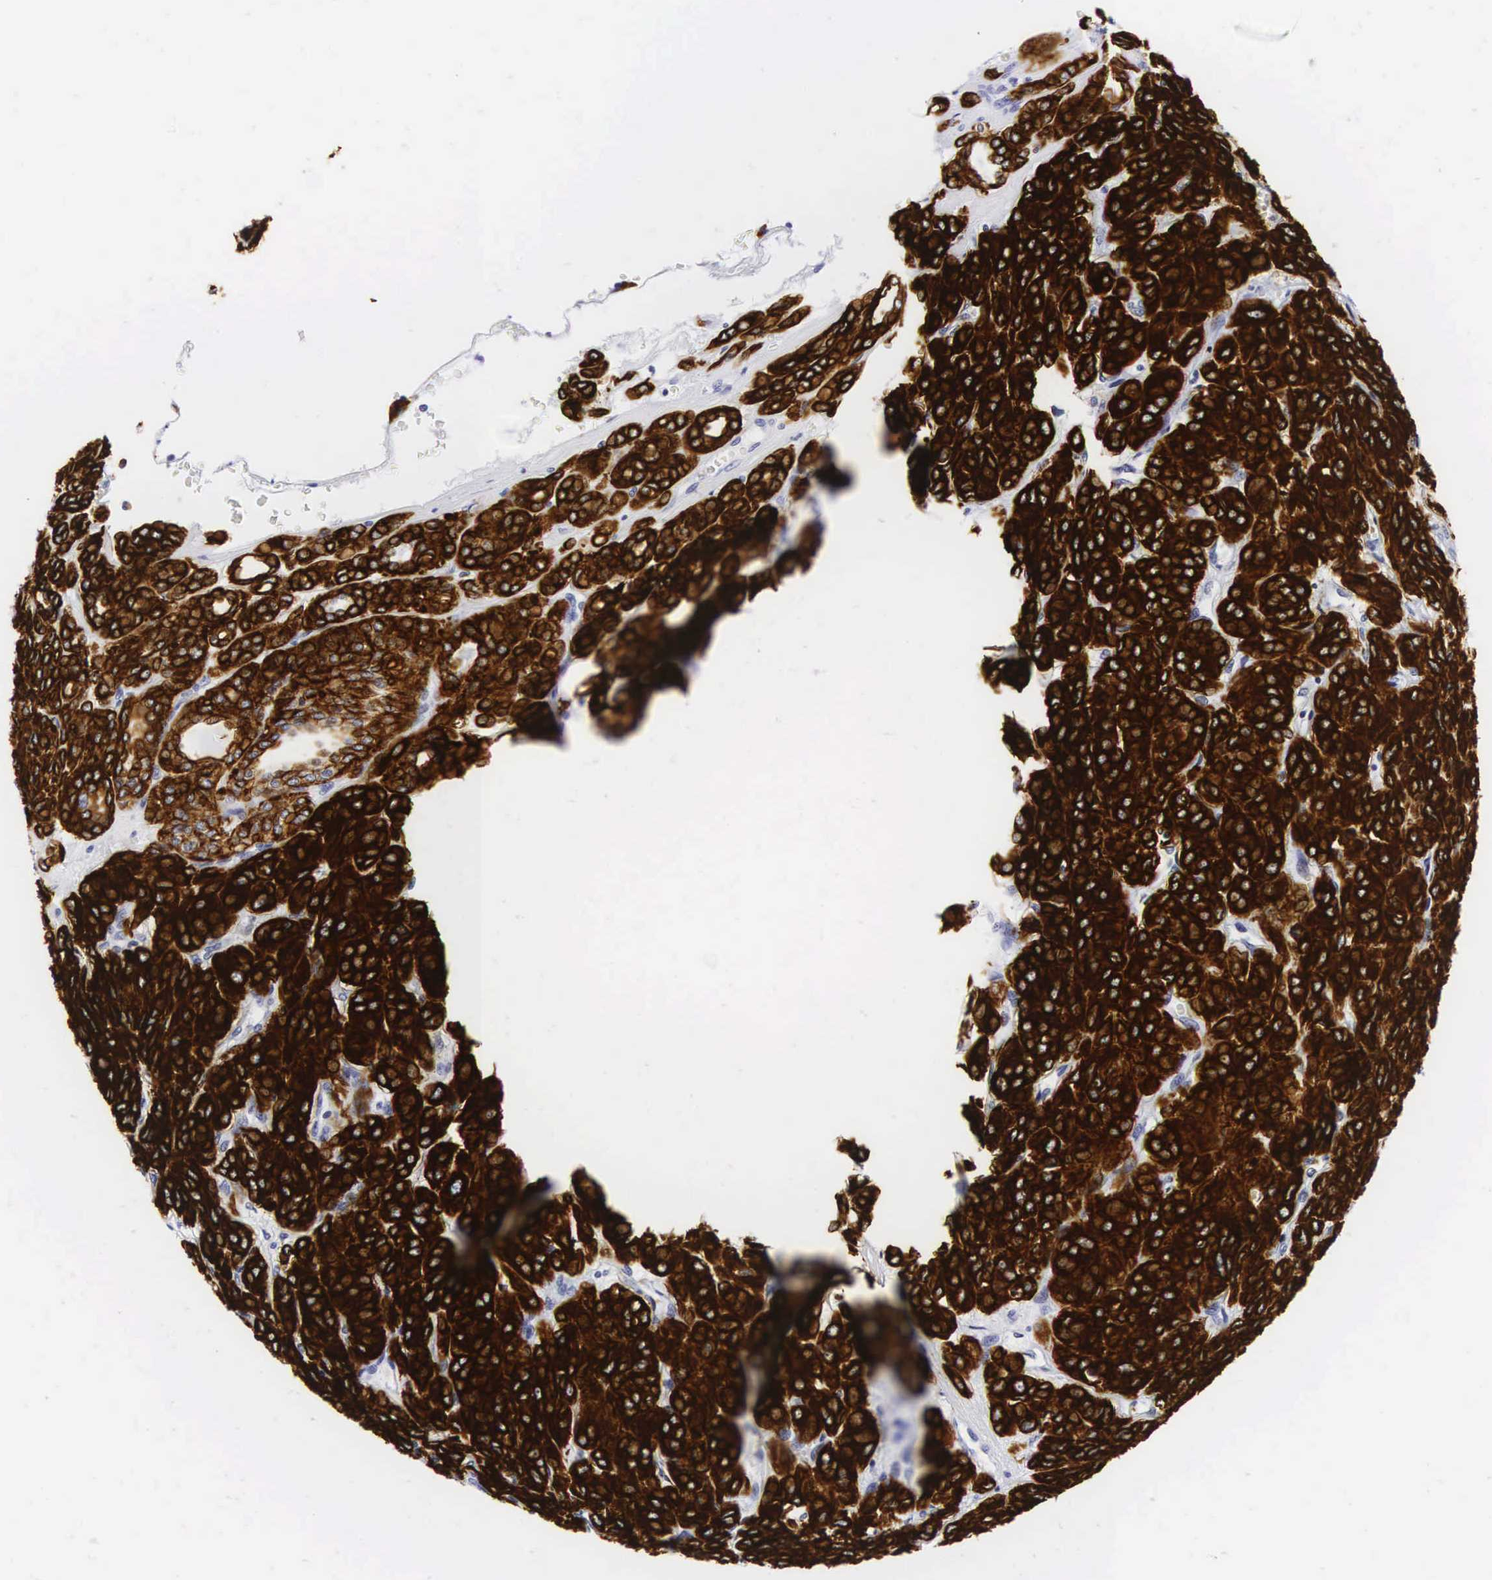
{"staining": {"intensity": "strong", "quantity": ">75%", "location": "cytoplasmic/membranous"}, "tissue": "thyroid cancer", "cell_type": "Tumor cells", "image_type": "cancer", "snomed": [{"axis": "morphology", "description": "Follicular adenoma carcinoma, NOS"}, {"axis": "topography", "description": "Thyroid gland"}], "caption": "Brown immunohistochemical staining in thyroid follicular adenoma carcinoma reveals strong cytoplasmic/membranous staining in approximately >75% of tumor cells.", "gene": "KRT18", "patient": {"sex": "female", "age": 71}}